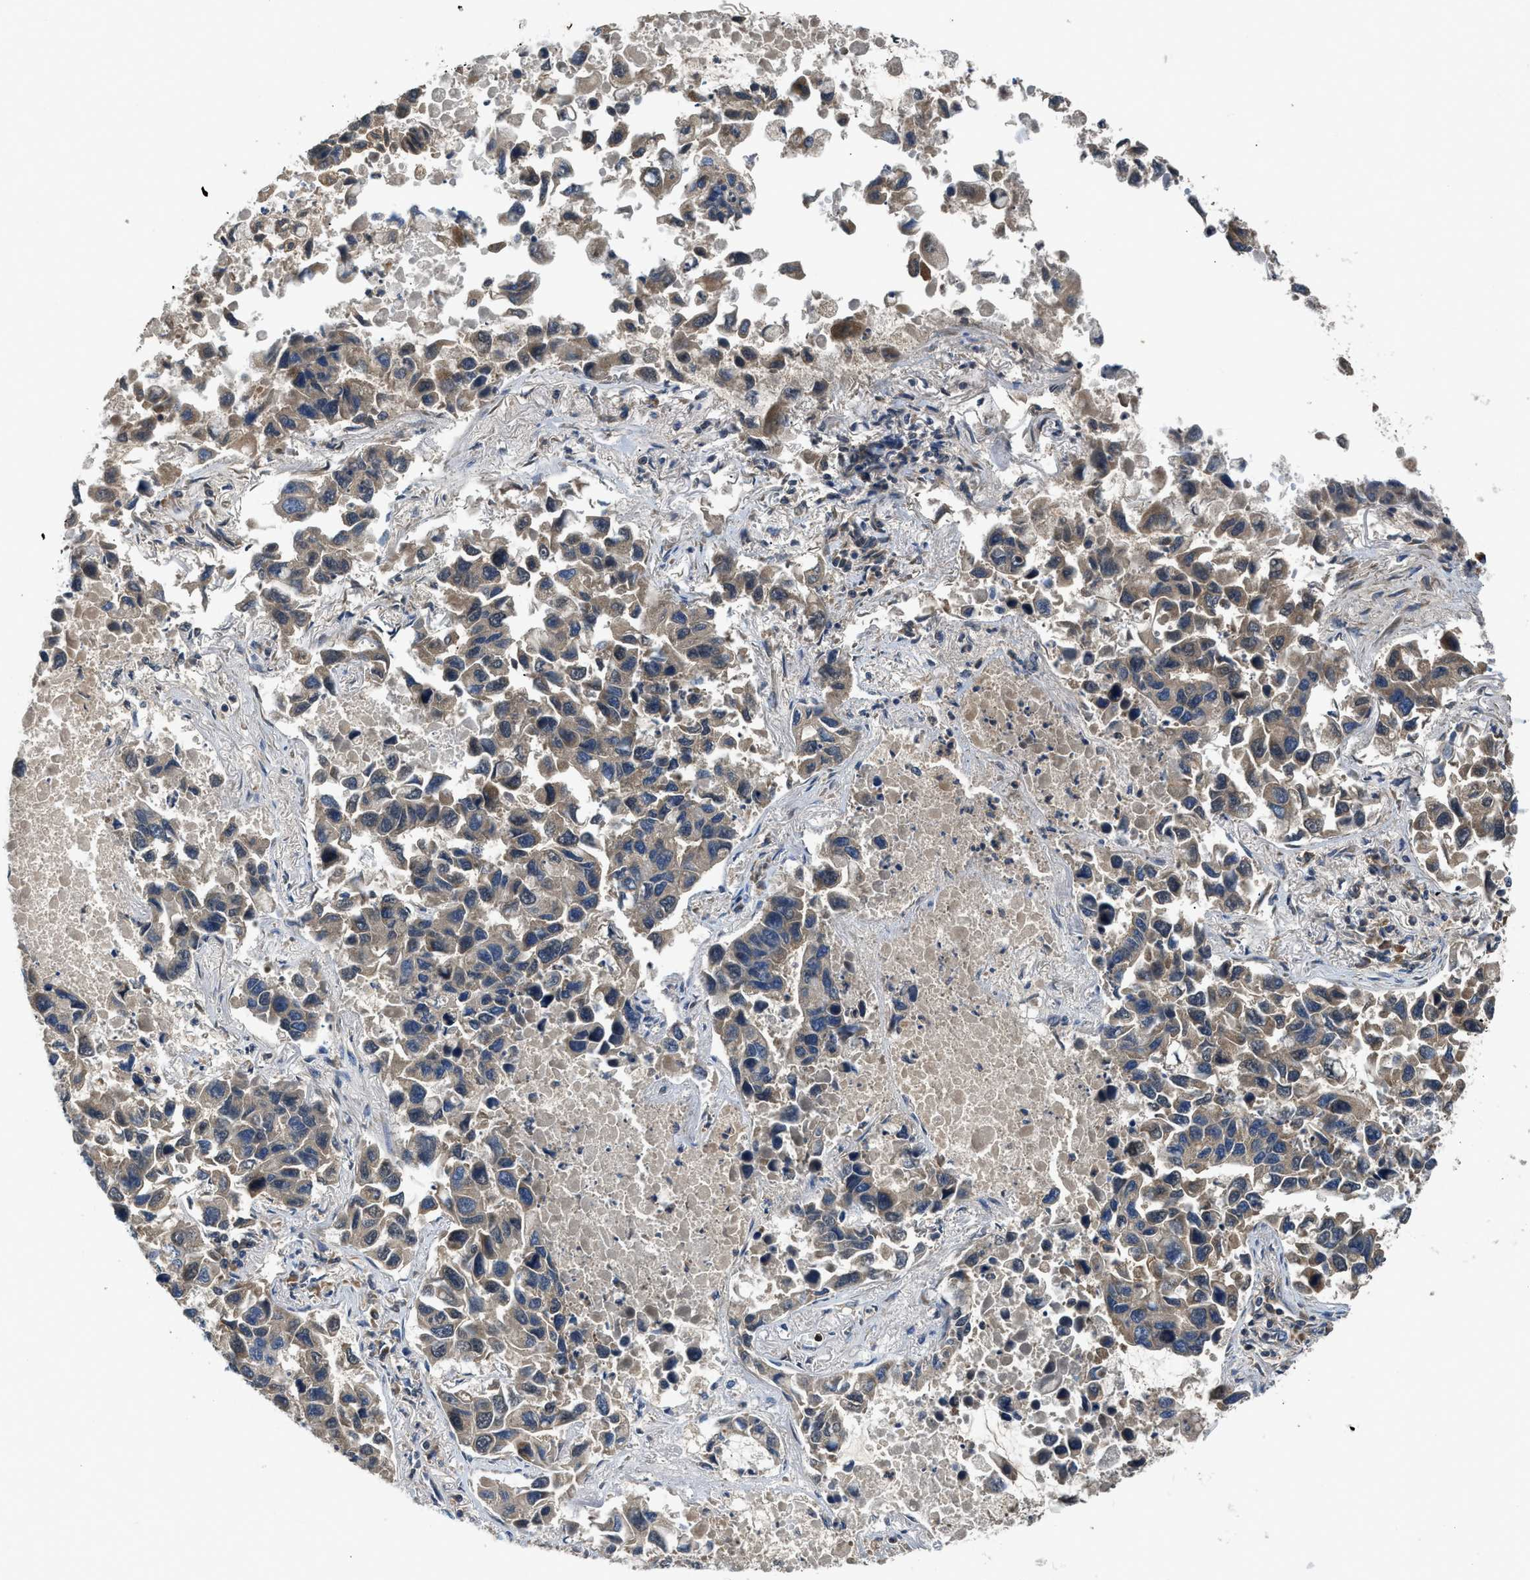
{"staining": {"intensity": "weak", "quantity": ">75%", "location": "cytoplasmic/membranous"}, "tissue": "lung cancer", "cell_type": "Tumor cells", "image_type": "cancer", "snomed": [{"axis": "morphology", "description": "Adenocarcinoma, NOS"}, {"axis": "topography", "description": "Lung"}], "caption": "A brown stain labels weak cytoplasmic/membranous staining of a protein in human adenocarcinoma (lung) tumor cells.", "gene": "PAFAH2", "patient": {"sex": "male", "age": 64}}